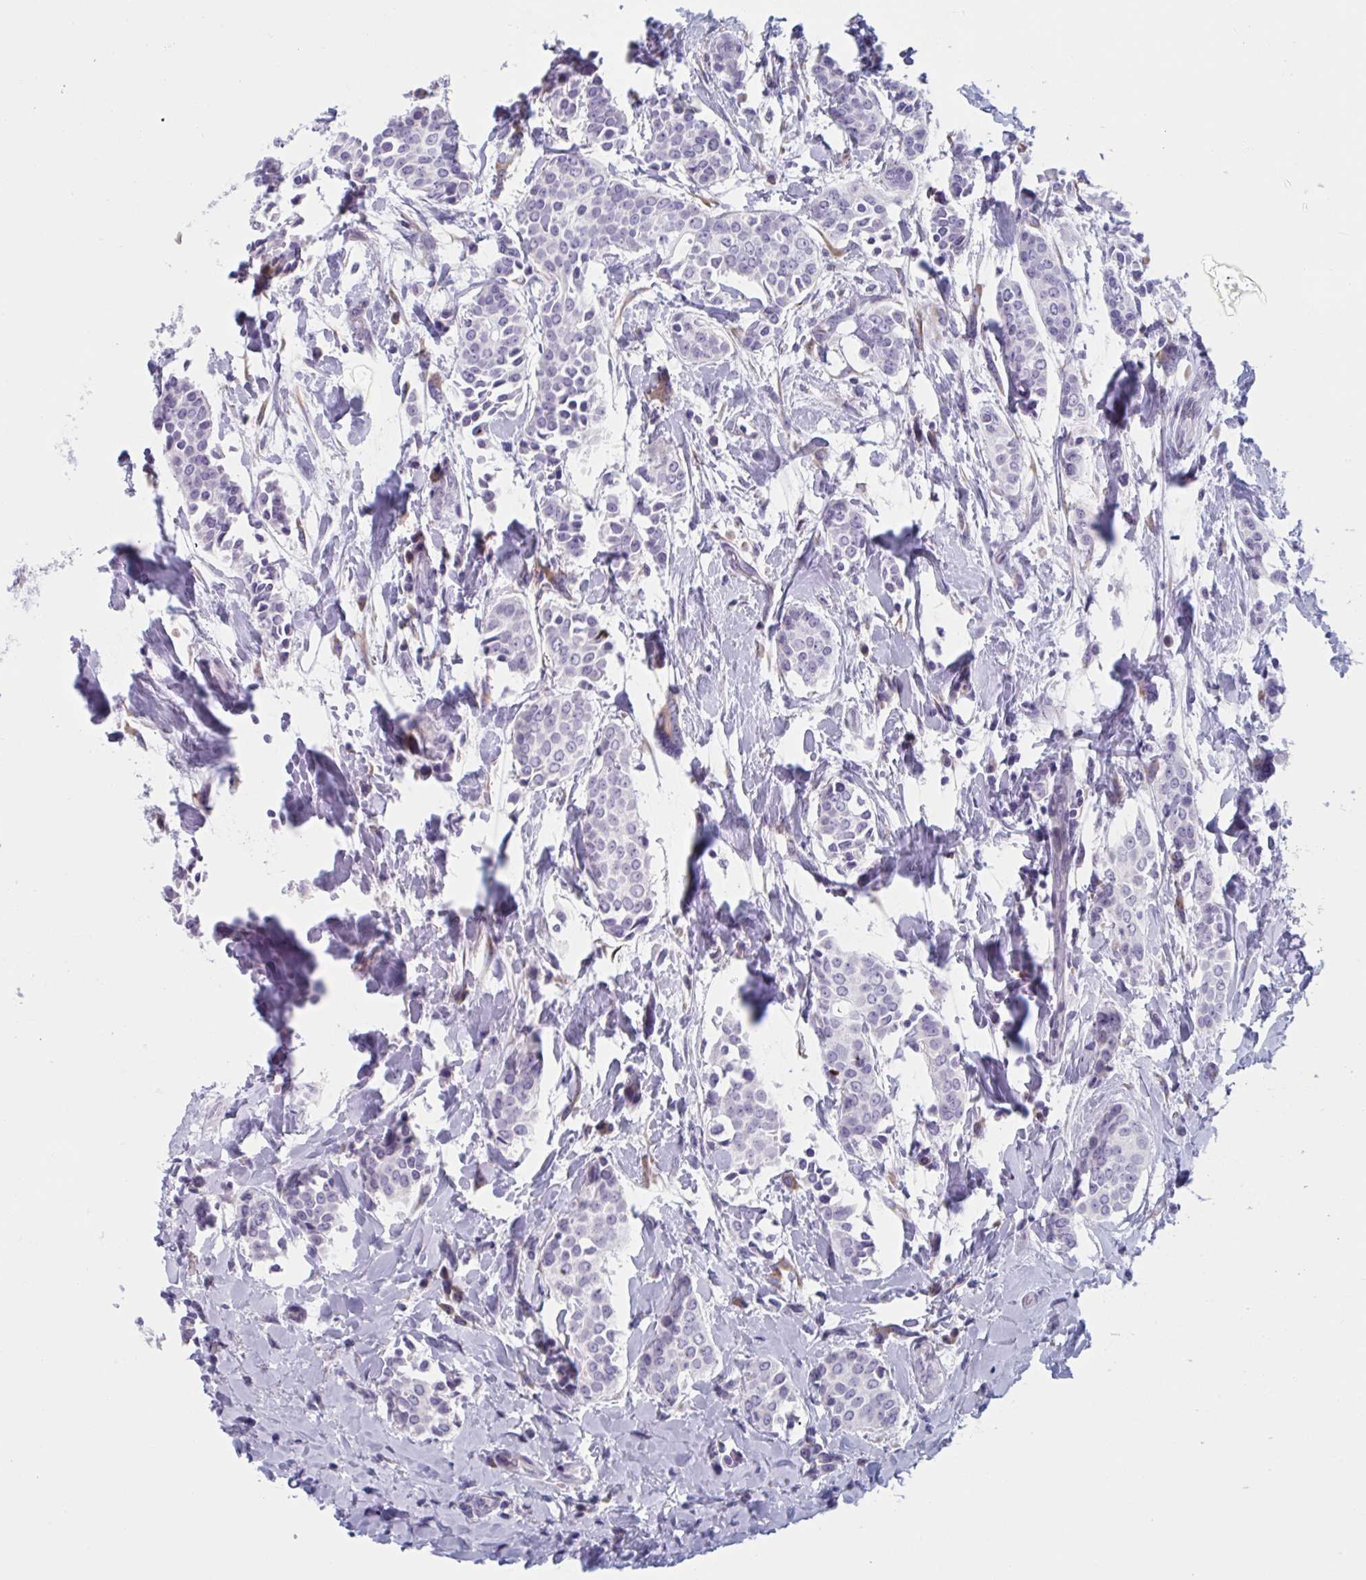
{"staining": {"intensity": "negative", "quantity": "none", "location": "none"}, "tissue": "breast cancer", "cell_type": "Tumor cells", "image_type": "cancer", "snomed": [{"axis": "morphology", "description": "Duct carcinoma"}, {"axis": "topography", "description": "Breast"}], "caption": "This is an immunohistochemistry histopathology image of breast cancer (invasive ductal carcinoma). There is no positivity in tumor cells.", "gene": "HSD11B2", "patient": {"sex": "female", "age": 64}}